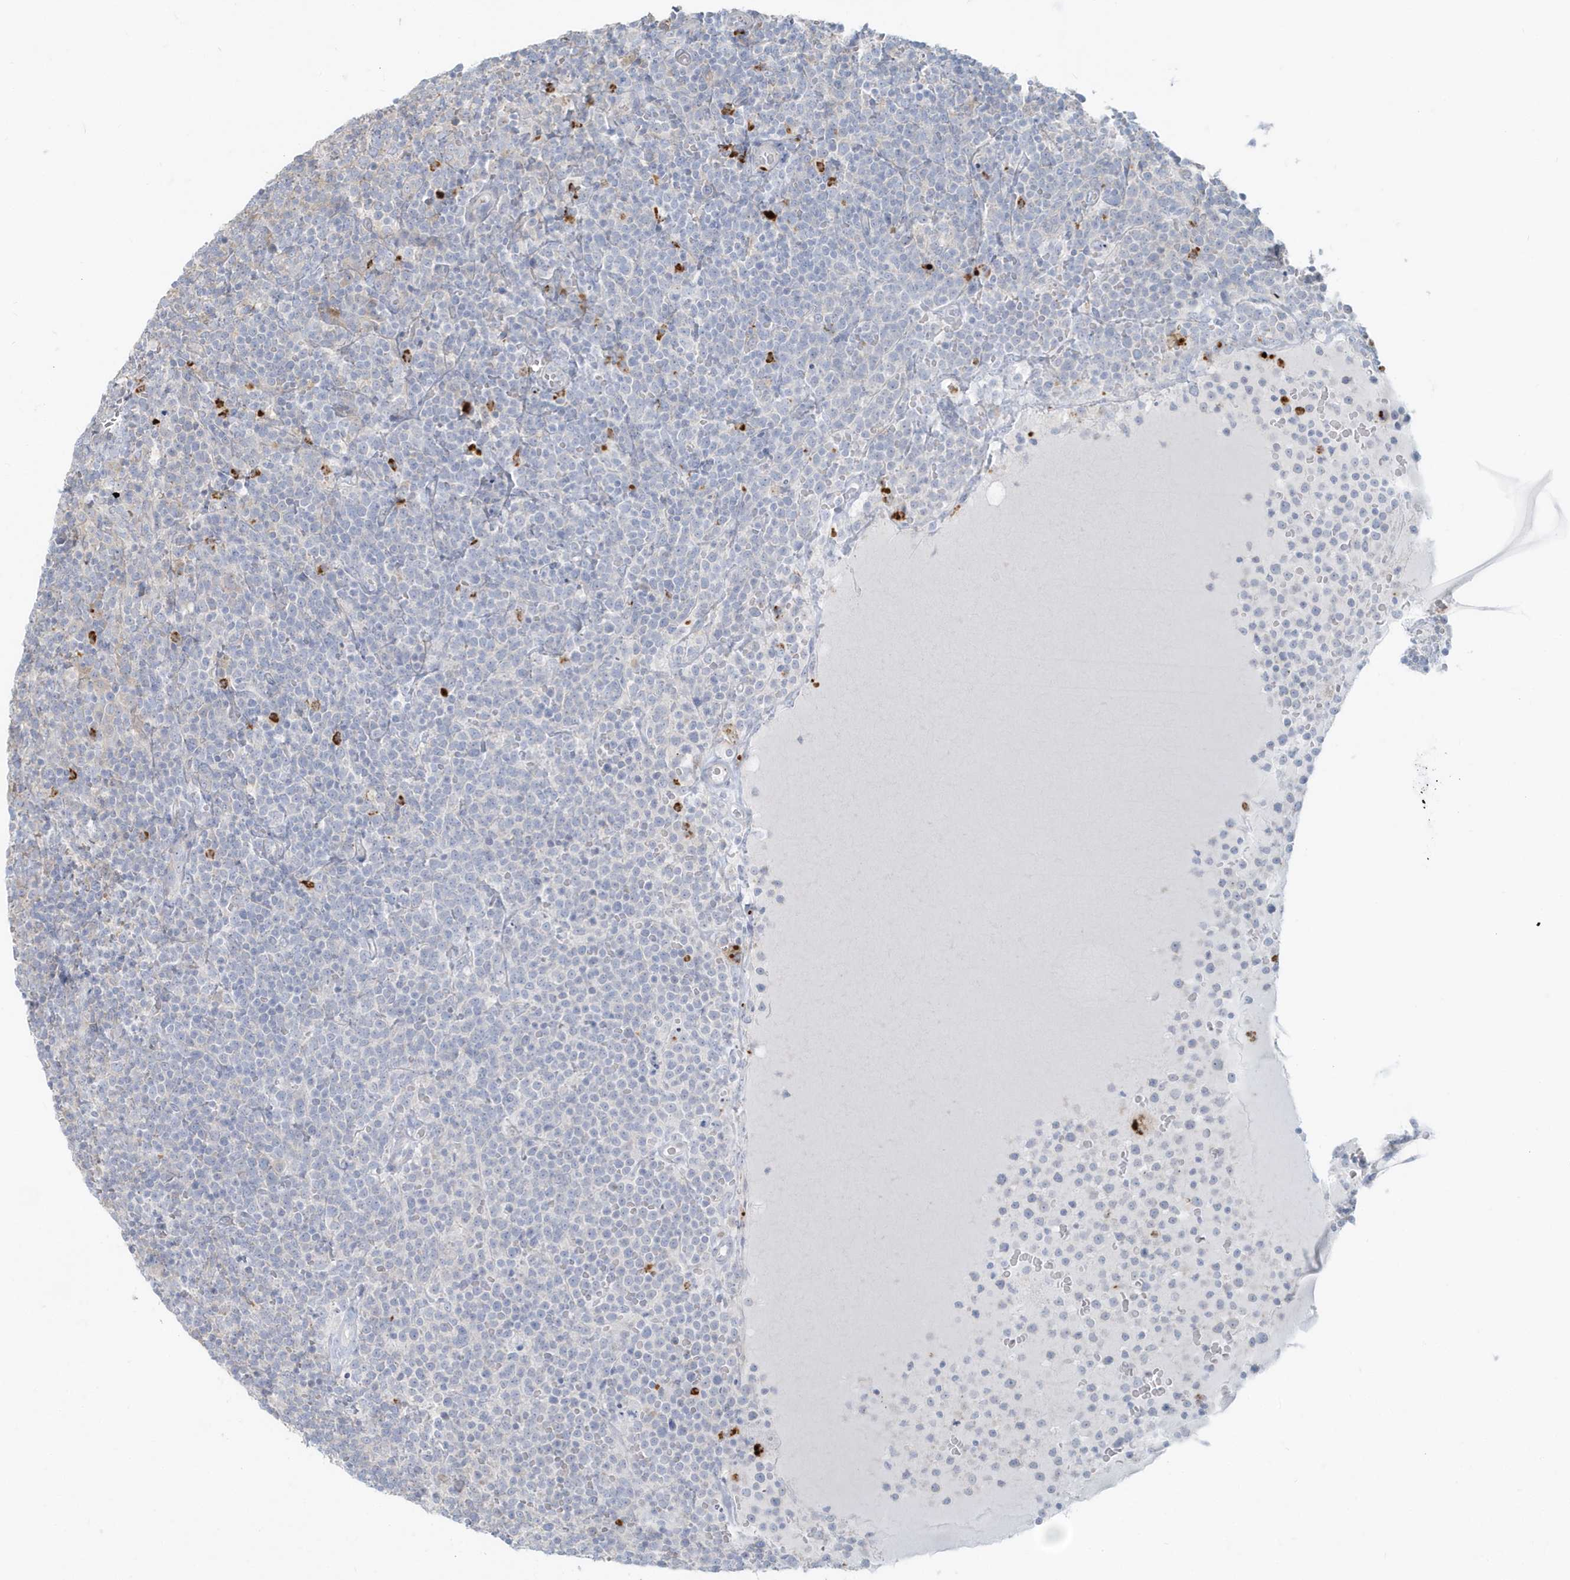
{"staining": {"intensity": "negative", "quantity": "none", "location": "none"}, "tissue": "lymphoma", "cell_type": "Tumor cells", "image_type": "cancer", "snomed": [{"axis": "morphology", "description": "Malignant lymphoma, non-Hodgkin's type, High grade"}, {"axis": "topography", "description": "Lymph node"}], "caption": "IHC photomicrograph of lymphoma stained for a protein (brown), which exhibits no positivity in tumor cells. (DAB IHC visualized using brightfield microscopy, high magnification).", "gene": "CCNJ", "patient": {"sex": "male", "age": 61}}